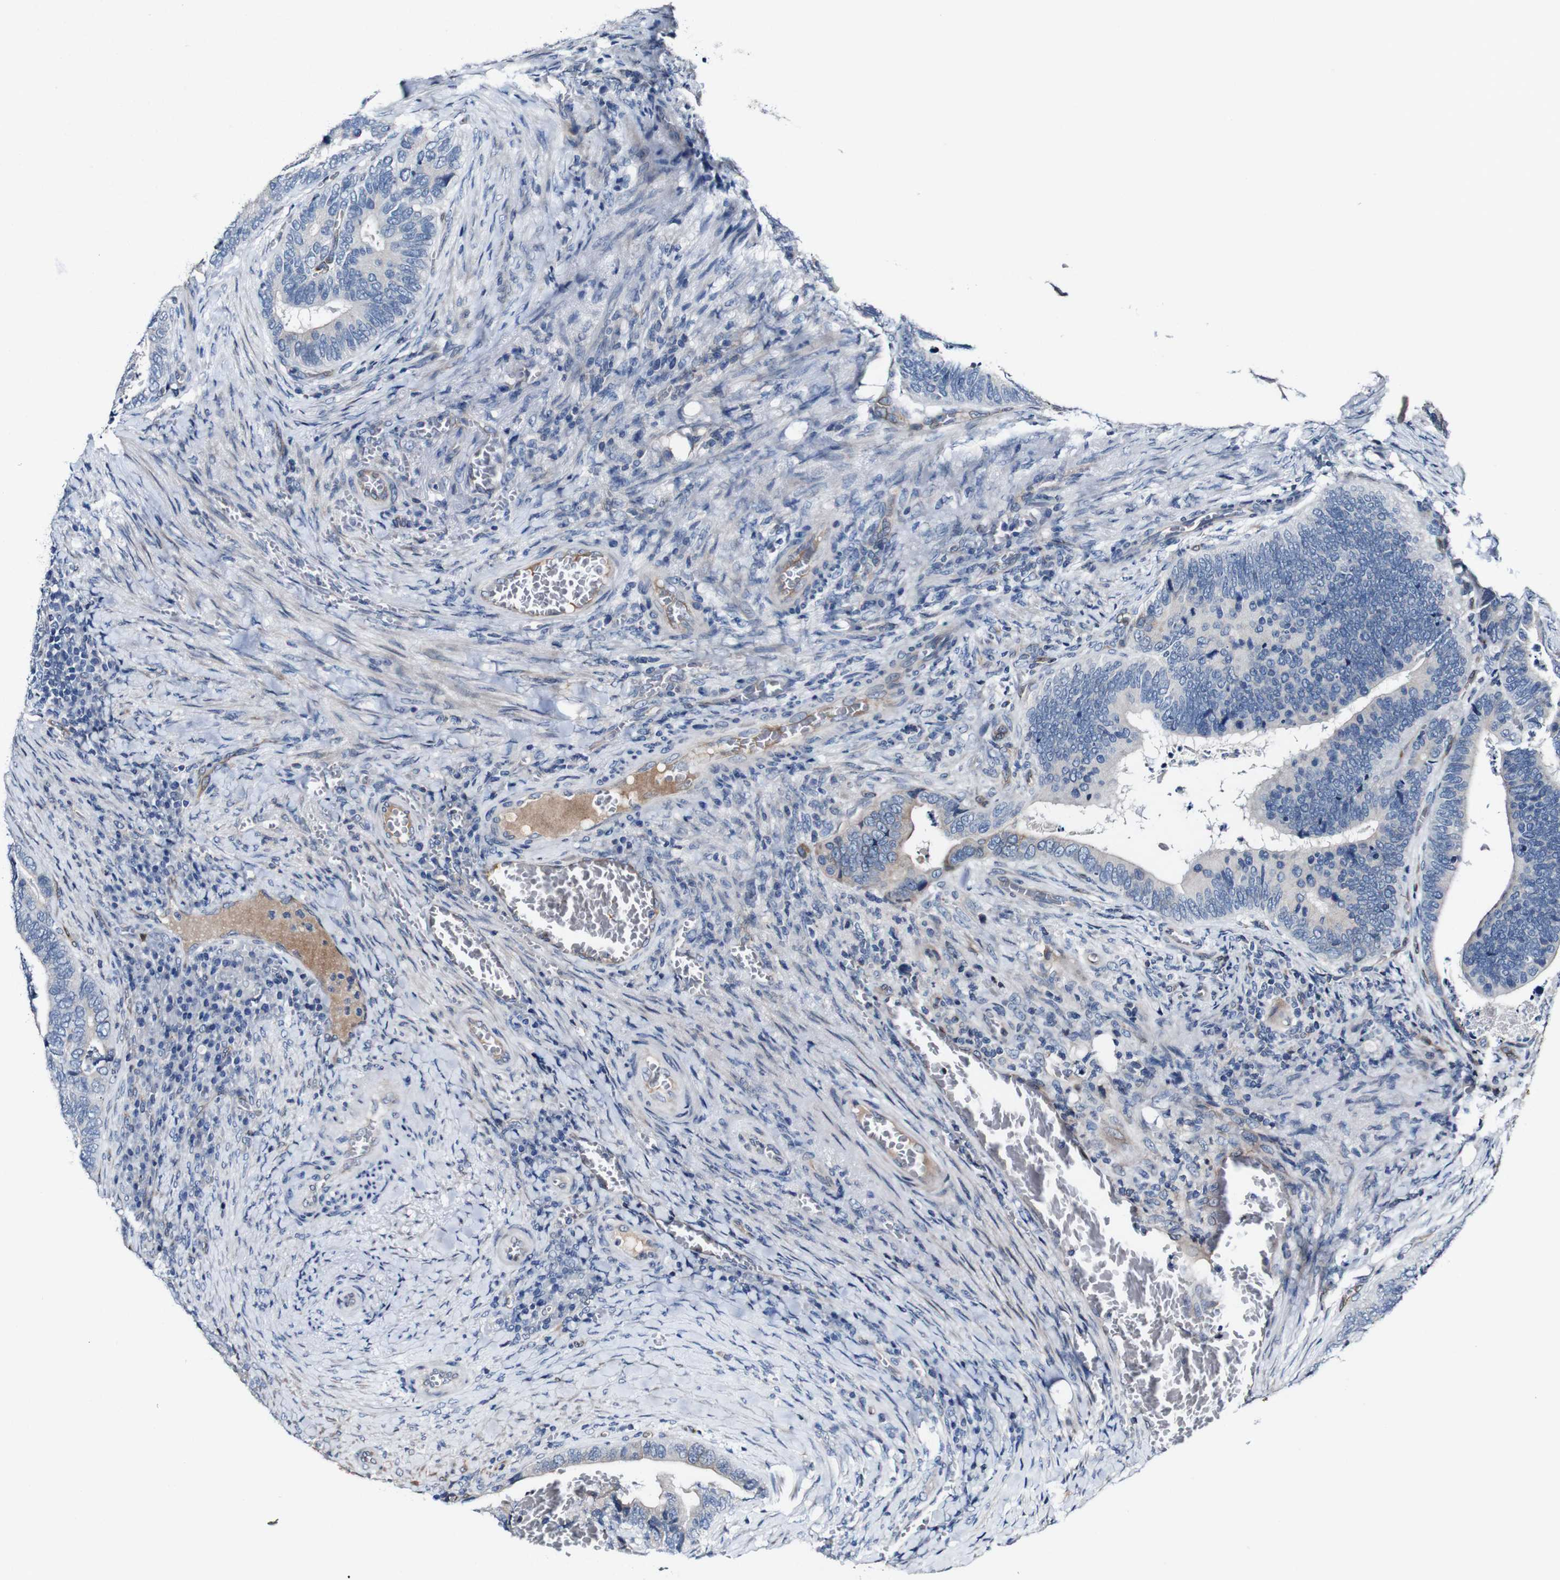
{"staining": {"intensity": "weak", "quantity": "<25%", "location": "cytoplasmic/membranous"}, "tissue": "colorectal cancer", "cell_type": "Tumor cells", "image_type": "cancer", "snomed": [{"axis": "morphology", "description": "Adenocarcinoma, NOS"}, {"axis": "topography", "description": "Colon"}], "caption": "A histopathology image of colorectal adenocarcinoma stained for a protein demonstrates no brown staining in tumor cells. The staining is performed using DAB brown chromogen with nuclei counter-stained in using hematoxylin.", "gene": "GRAMD1A", "patient": {"sex": "male", "age": 72}}